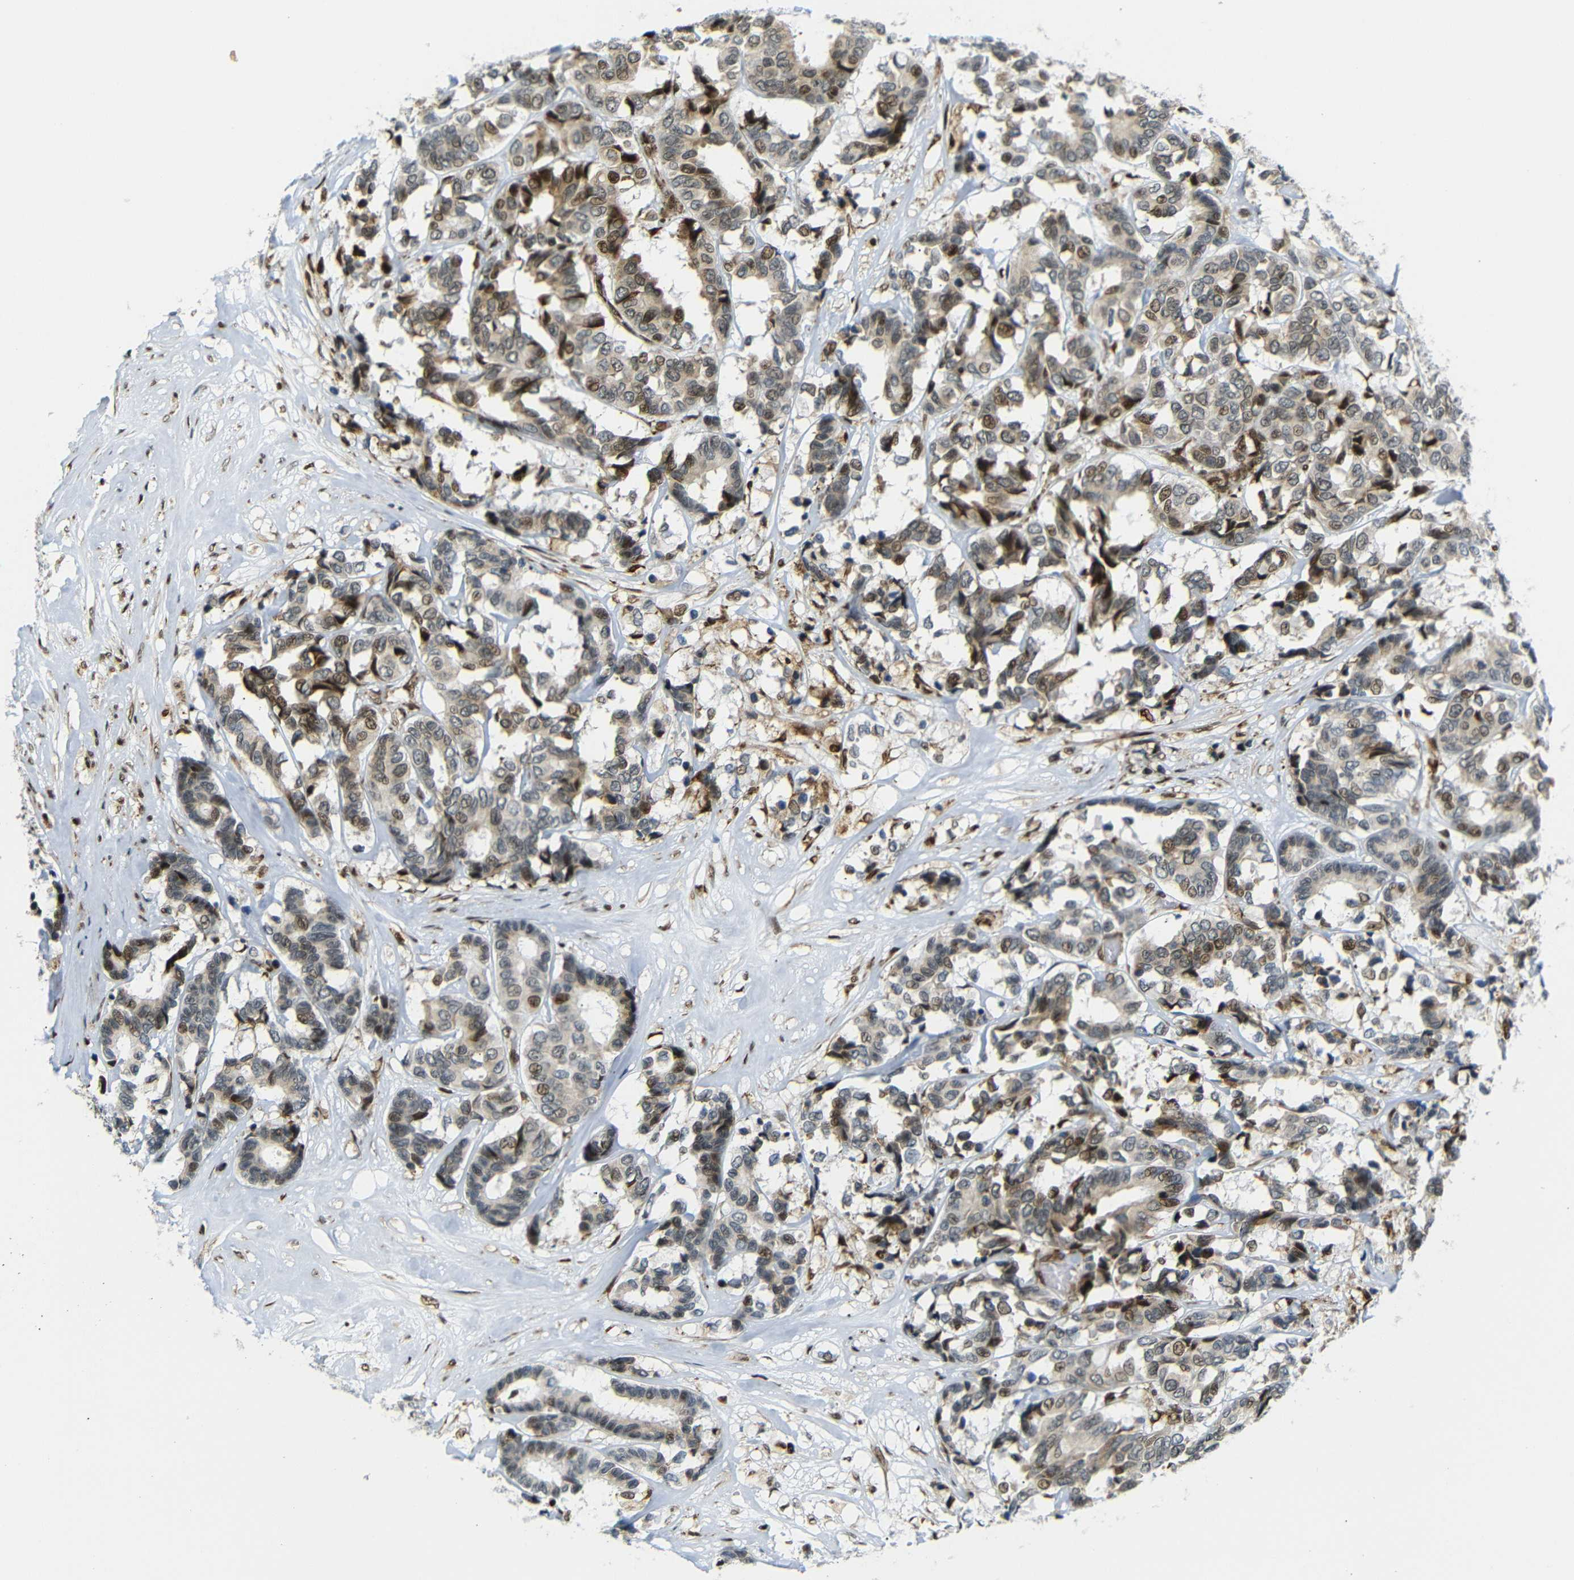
{"staining": {"intensity": "moderate", "quantity": "25%-75%", "location": "cytoplasmic/membranous,nuclear"}, "tissue": "breast cancer", "cell_type": "Tumor cells", "image_type": "cancer", "snomed": [{"axis": "morphology", "description": "Duct carcinoma"}, {"axis": "topography", "description": "Breast"}], "caption": "This is a histology image of immunohistochemistry staining of invasive ductal carcinoma (breast), which shows moderate expression in the cytoplasmic/membranous and nuclear of tumor cells.", "gene": "SPCS2", "patient": {"sex": "female", "age": 87}}